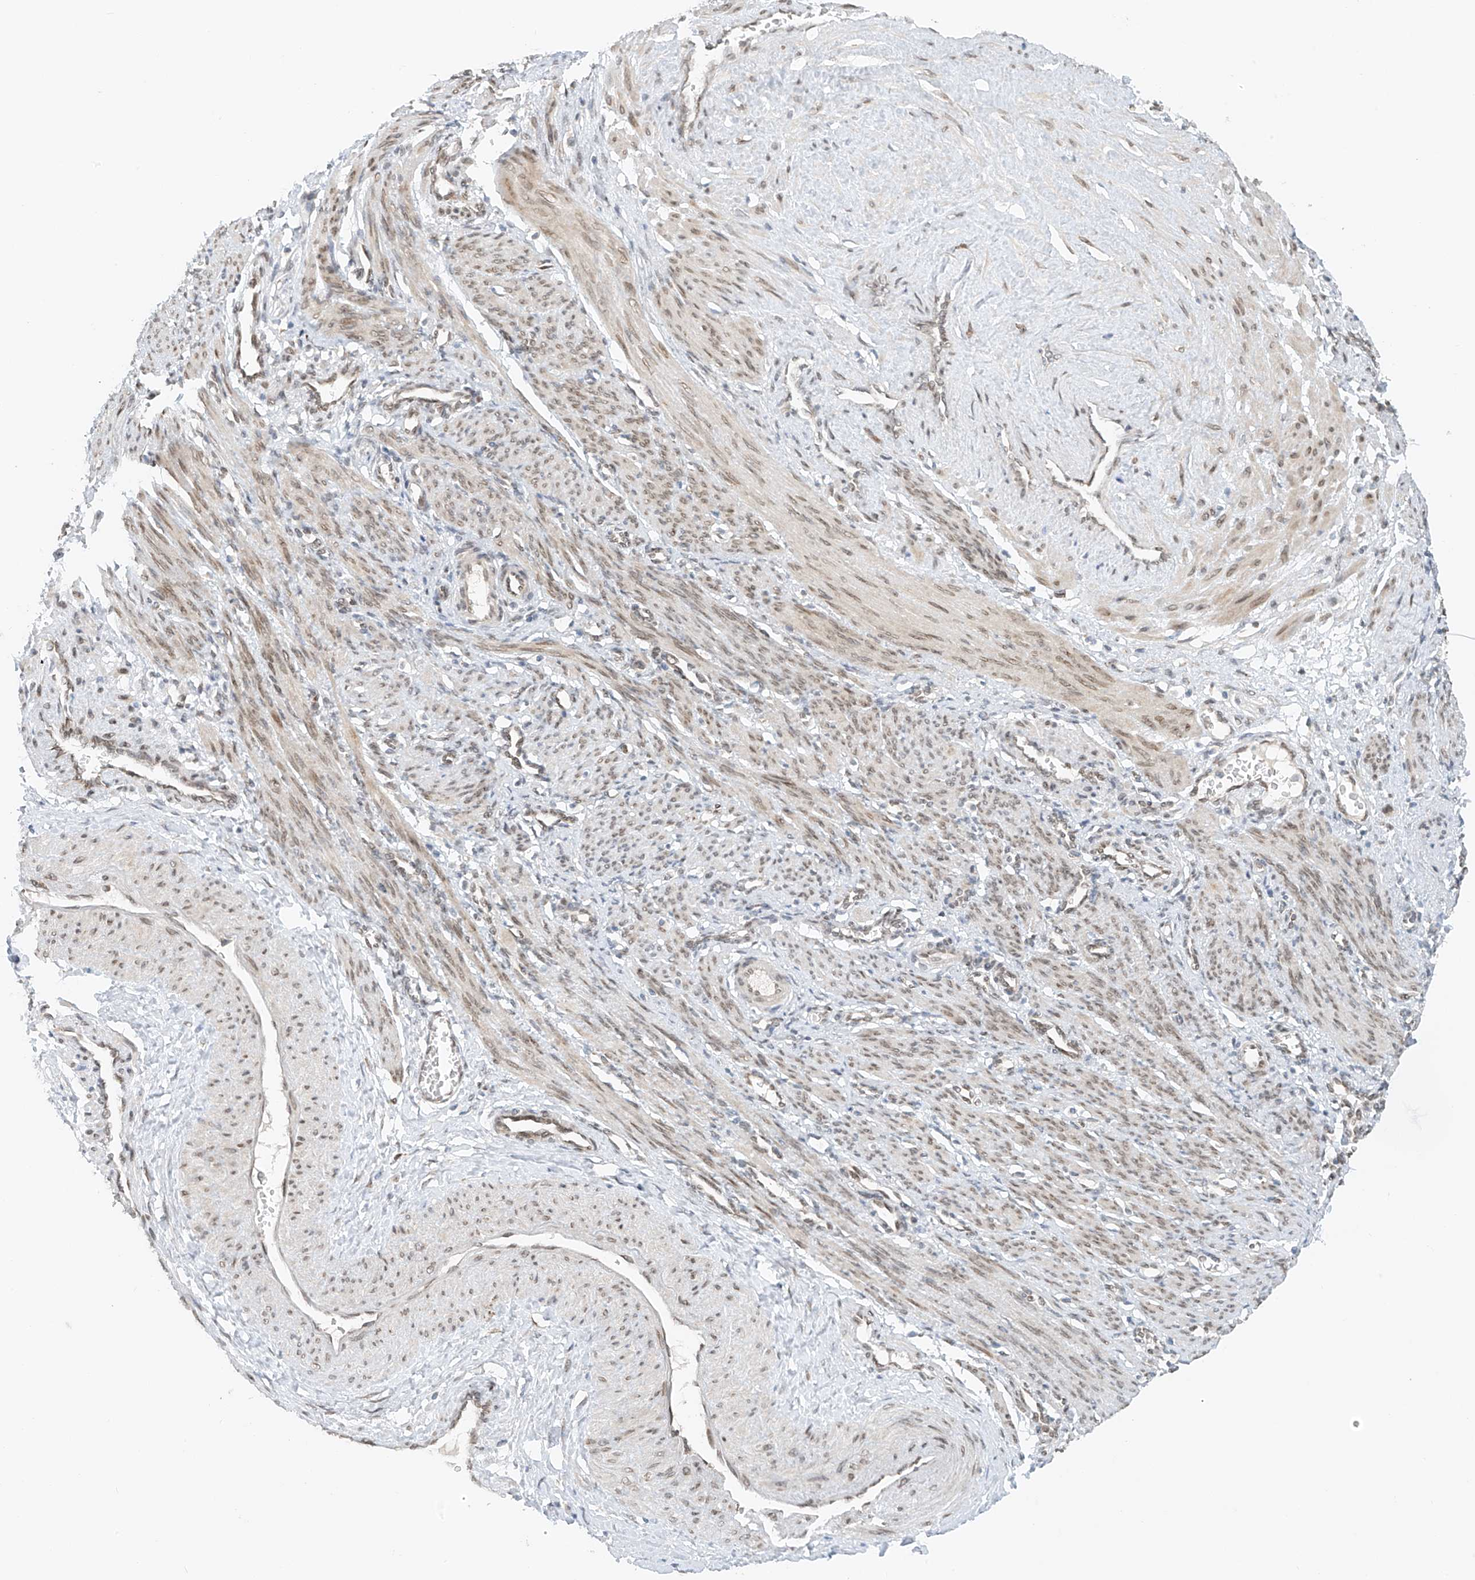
{"staining": {"intensity": "weak", "quantity": "<25%", "location": "nuclear"}, "tissue": "smooth muscle", "cell_type": "Smooth muscle cells", "image_type": "normal", "snomed": [{"axis": "morphology", "description": "Normal tissue, NOS"}, {"axis": "topography", "description": "Endometrium"}], "caption": "Smooth muscle stained for a protein using immunohistochemistry (IHC) demonstrates no staining smooth muscle cells.", "gene": "STARD9", "patient": {"sex": "female", "age": 33}}